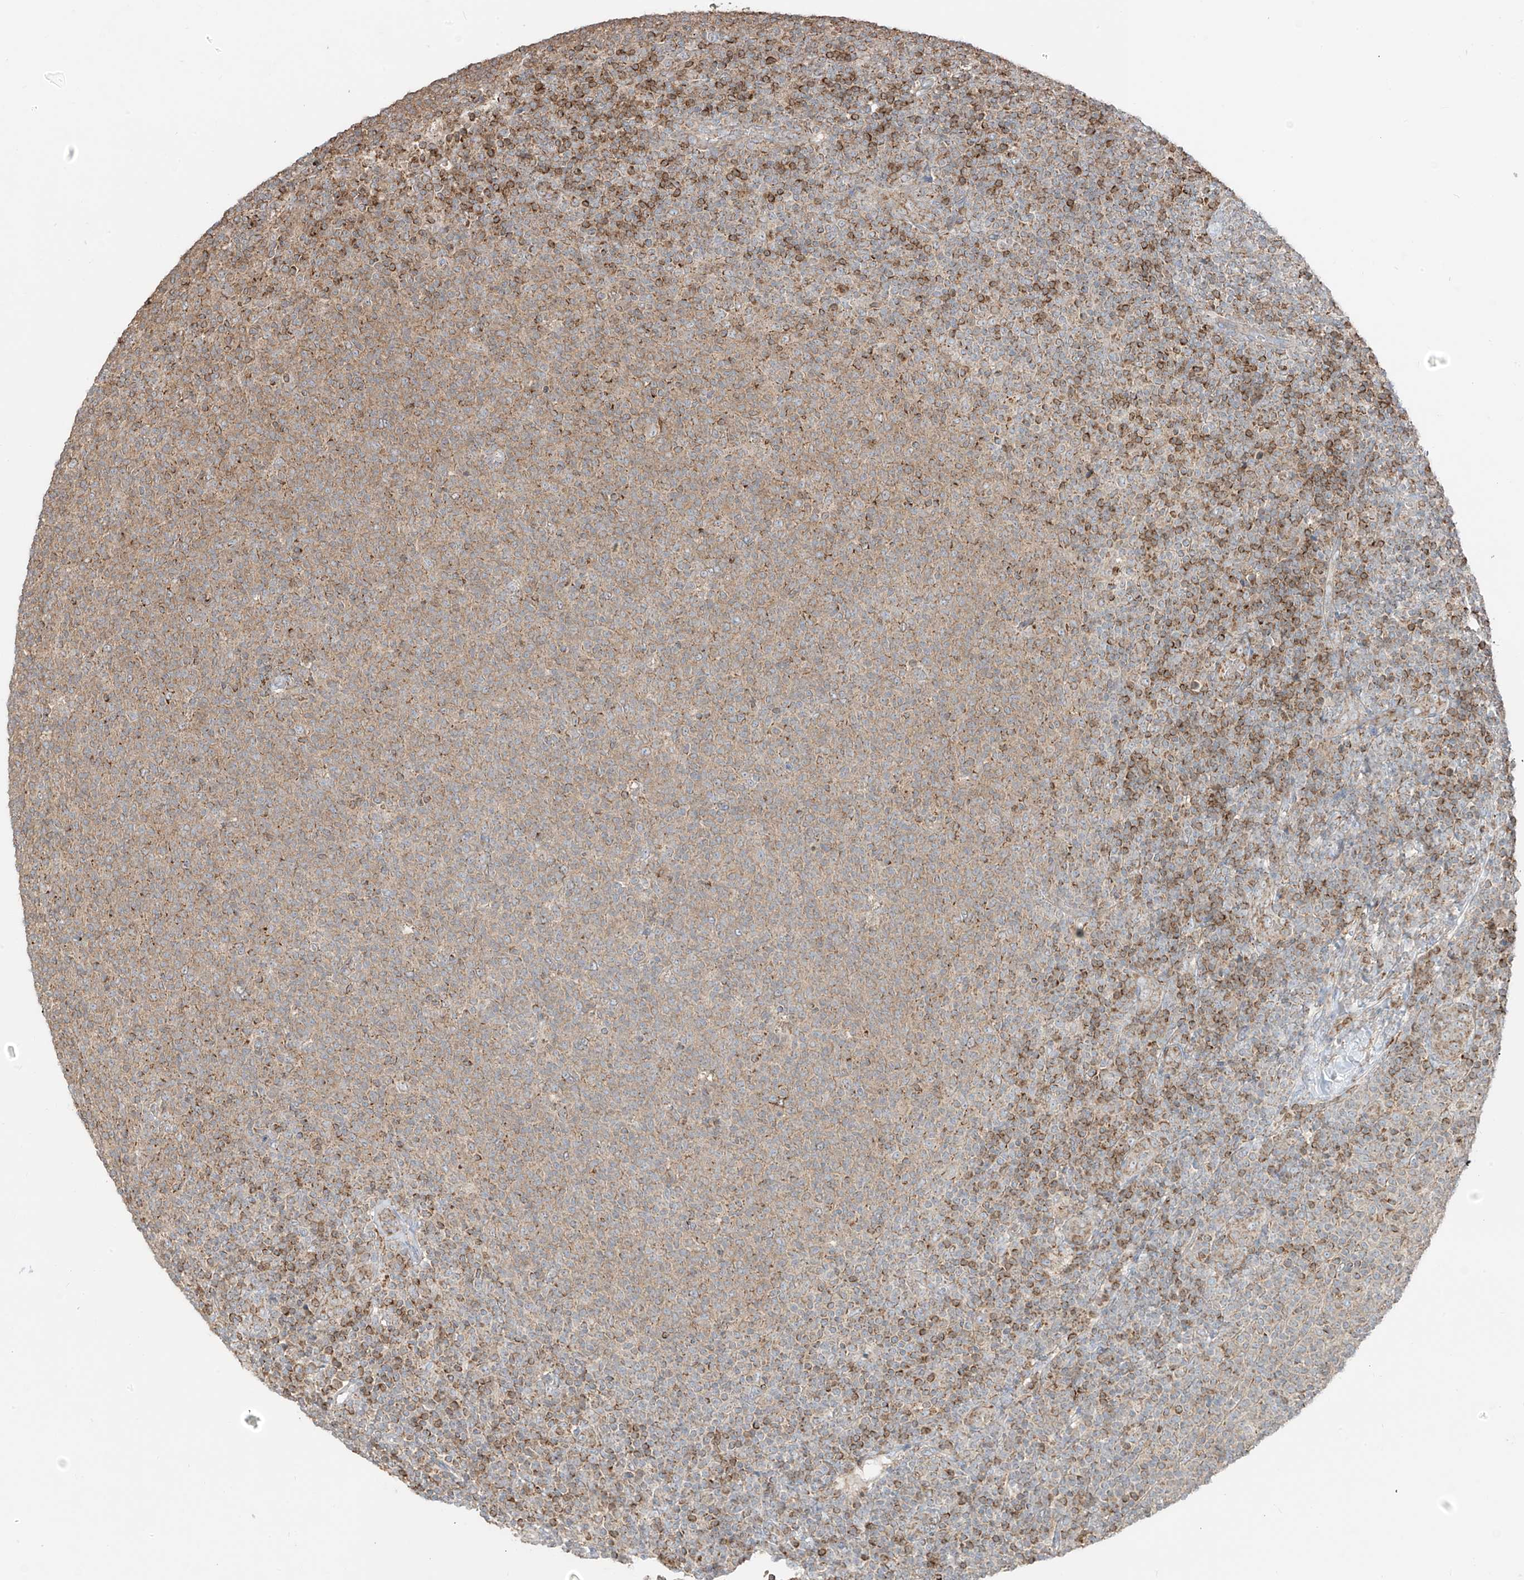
{"staining": {"intensity": "moderate", "quantity": "<25%", "location": "cytoplasmic/membranous"}, "tissue": "lymphoma", "cell_type": "Tumor cells", "image_type": "cancer", "snomed": [{"axis": "morphology", "description": "Malignant lymphoma, non-Hodgkin's type, Low grade"}, {"axis": "topography", "description": "Lymph node"}], "caption": "Moderate cytoplasmic/membranous positivity is appreciated in approximately <25% of tumor cells in malignant lymphoma, non-Hodgkin's type (low-grade).", "gene": "ETHE1", "patient": {"sex": "male", "age": 66}}